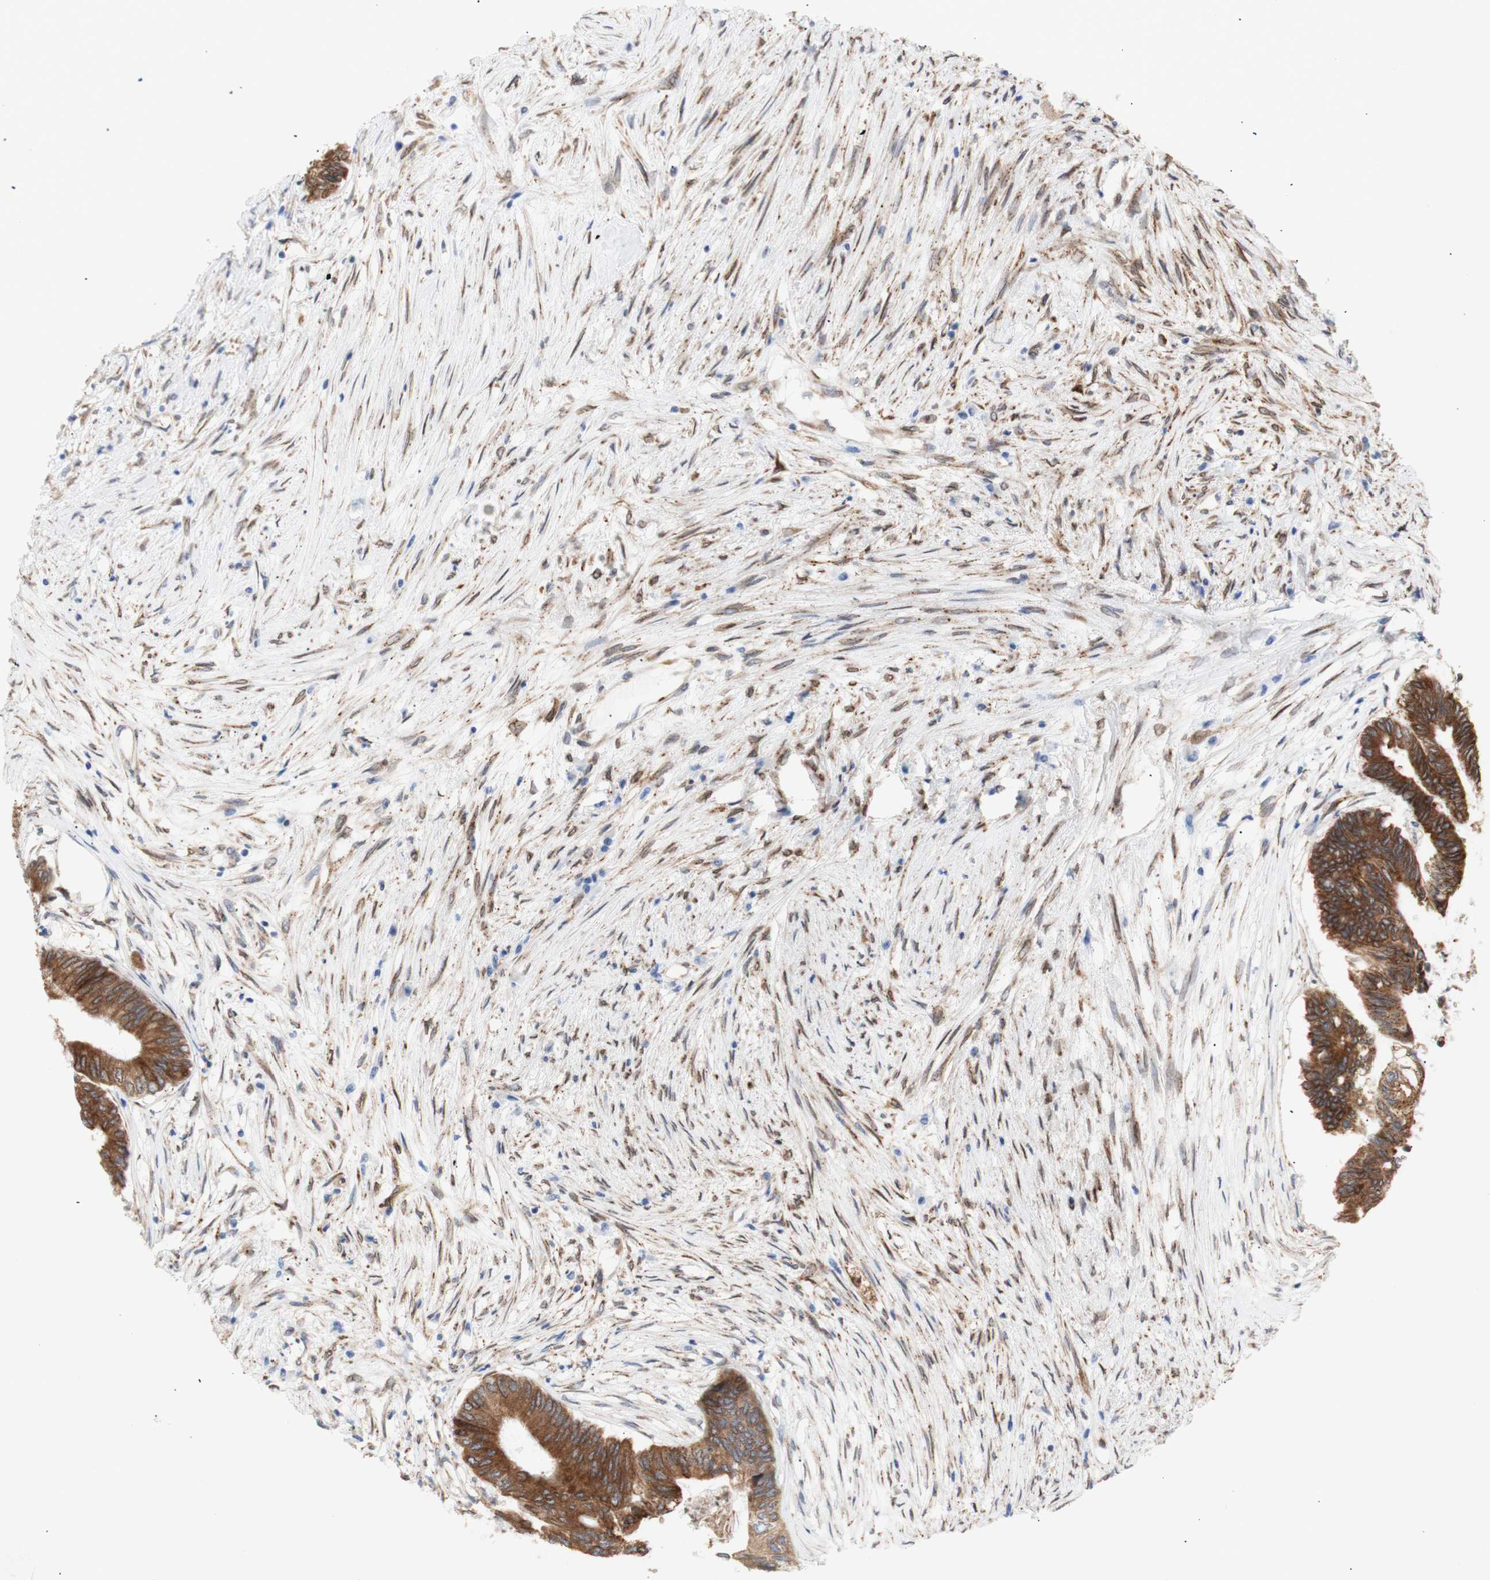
{"staining": {"intensity": "moderate", "quantity": ">75%", "location": "cytoplasmic/membranous"}, "tissue": "colorectal cancer", "cell_type": "Tumor cells", "image_type": "cancer", "snomed": [{"axis": "morphology", "description": "Adenocarcinoma, NOS"}, {"axis": "topography", "description": "Rectum"}], "caption": "Protein staining by immunohistochemistry (IHC) displays moderate cytoplasmic/membranous expression in about >75% of tumor cells in adenocarcinoma (colorectal).", "gene": "ERLIN1", "patient": {"sex": "male", "age": 63}}